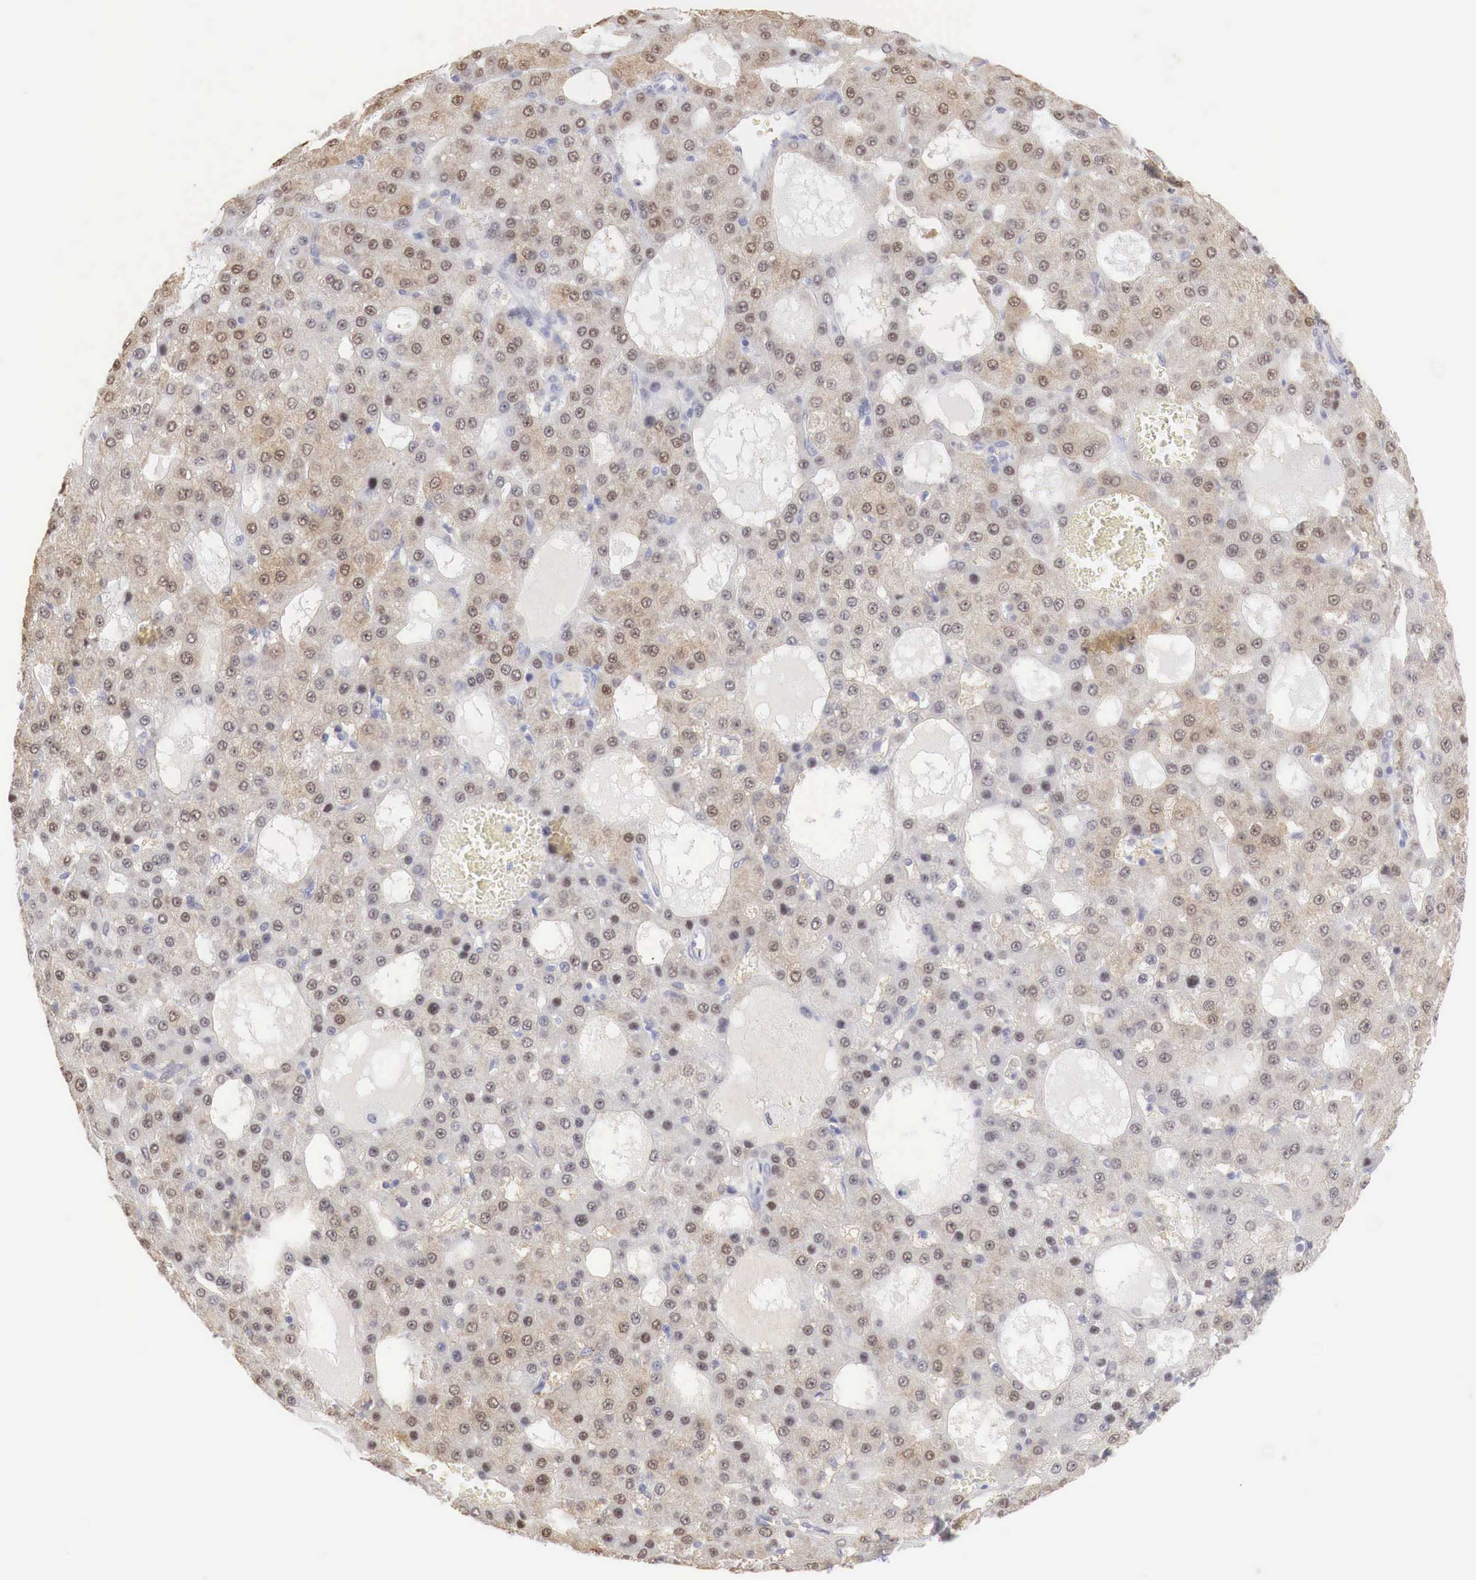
{"staining": {"intensity": "moderate", "quantity": "25%-75%", "location": "cytoplasmic/membranous,nuclear"}, "tissue": "liver cancer", "cell_type": "Tumor cells", "image_type": "cancer", "snomed": [{"axis": "morphology", "description": "Carcinoma, Hepatocellular, NOS"}, {"axis": "topography", "description": "Liver"}], "caption": "This micrograph shows IHC staining of liver cancer (hepatocellular carcinoma), with medium moderate cytoplasmic/membranous and nuclear positivity in approximately 25%-75% of tumor cells.", "gene": "FOXP2", "patient": {"sex": "male", "age": 47}}